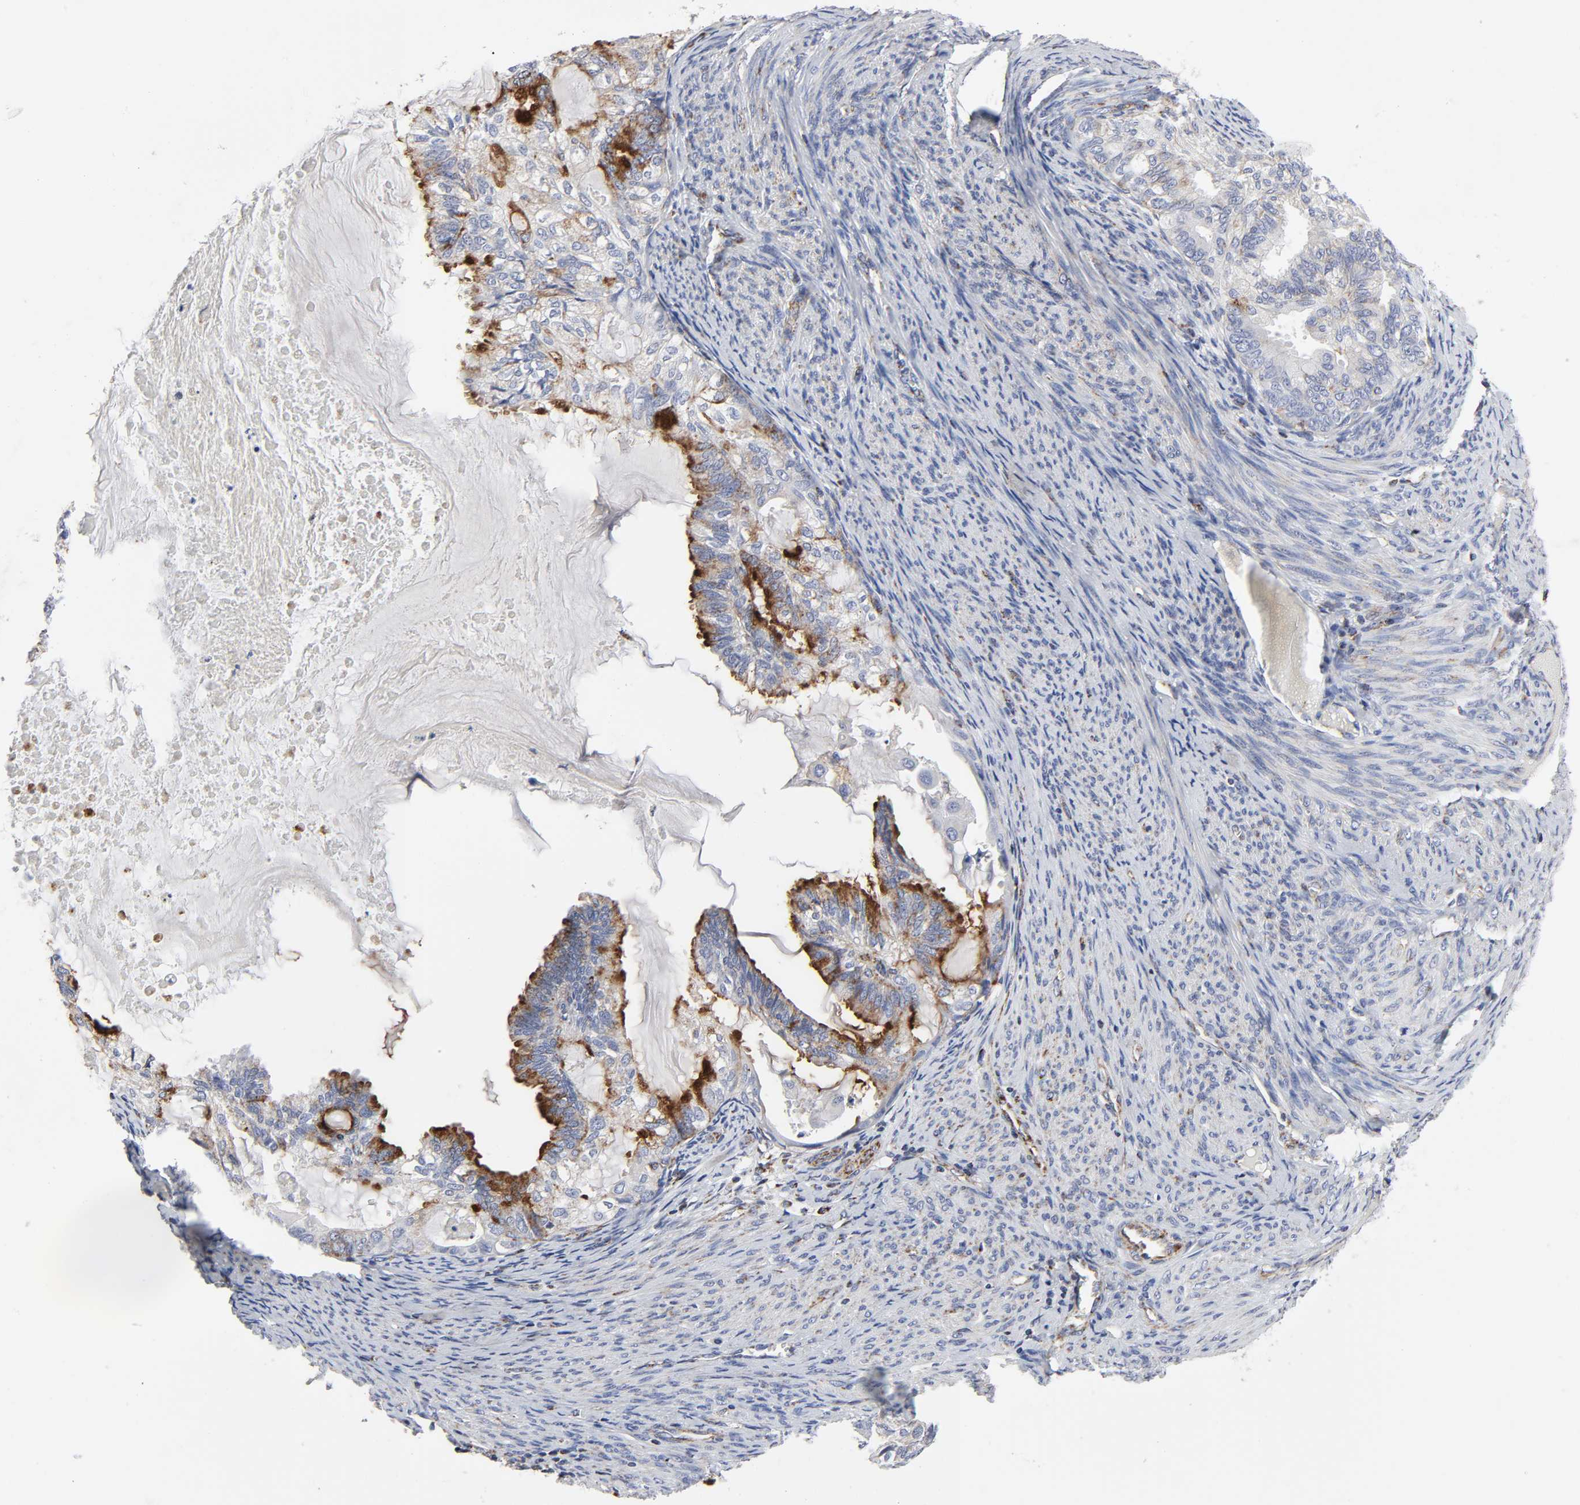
{"staining": {"intensity": "moderate", "quantity": "25%-75%", "location": "cytoplasmic/membranous"}, "tissue": "cervical cancer", "cell_type": "Tumor cells", "image_type": "cancer", "snomed": [{"axis": "morphology", "description": "Normal tissue, NOS"}, {"axis": "morphology", "description": "Adenocarcinoma, NOS"}, {"axis": "topography", "description": "Cervix"}, {"axis": "topography", "description": "Endometrium"}], "caption": "Protein expression analysis of adenocarcinoma (cervical) demonstrates moderate cytoplasmic/membranous positivity in approximately 25%-75% of tumor cells.", "gene": "AOPEP", "patient": {"sex": "female", "age": 86}}